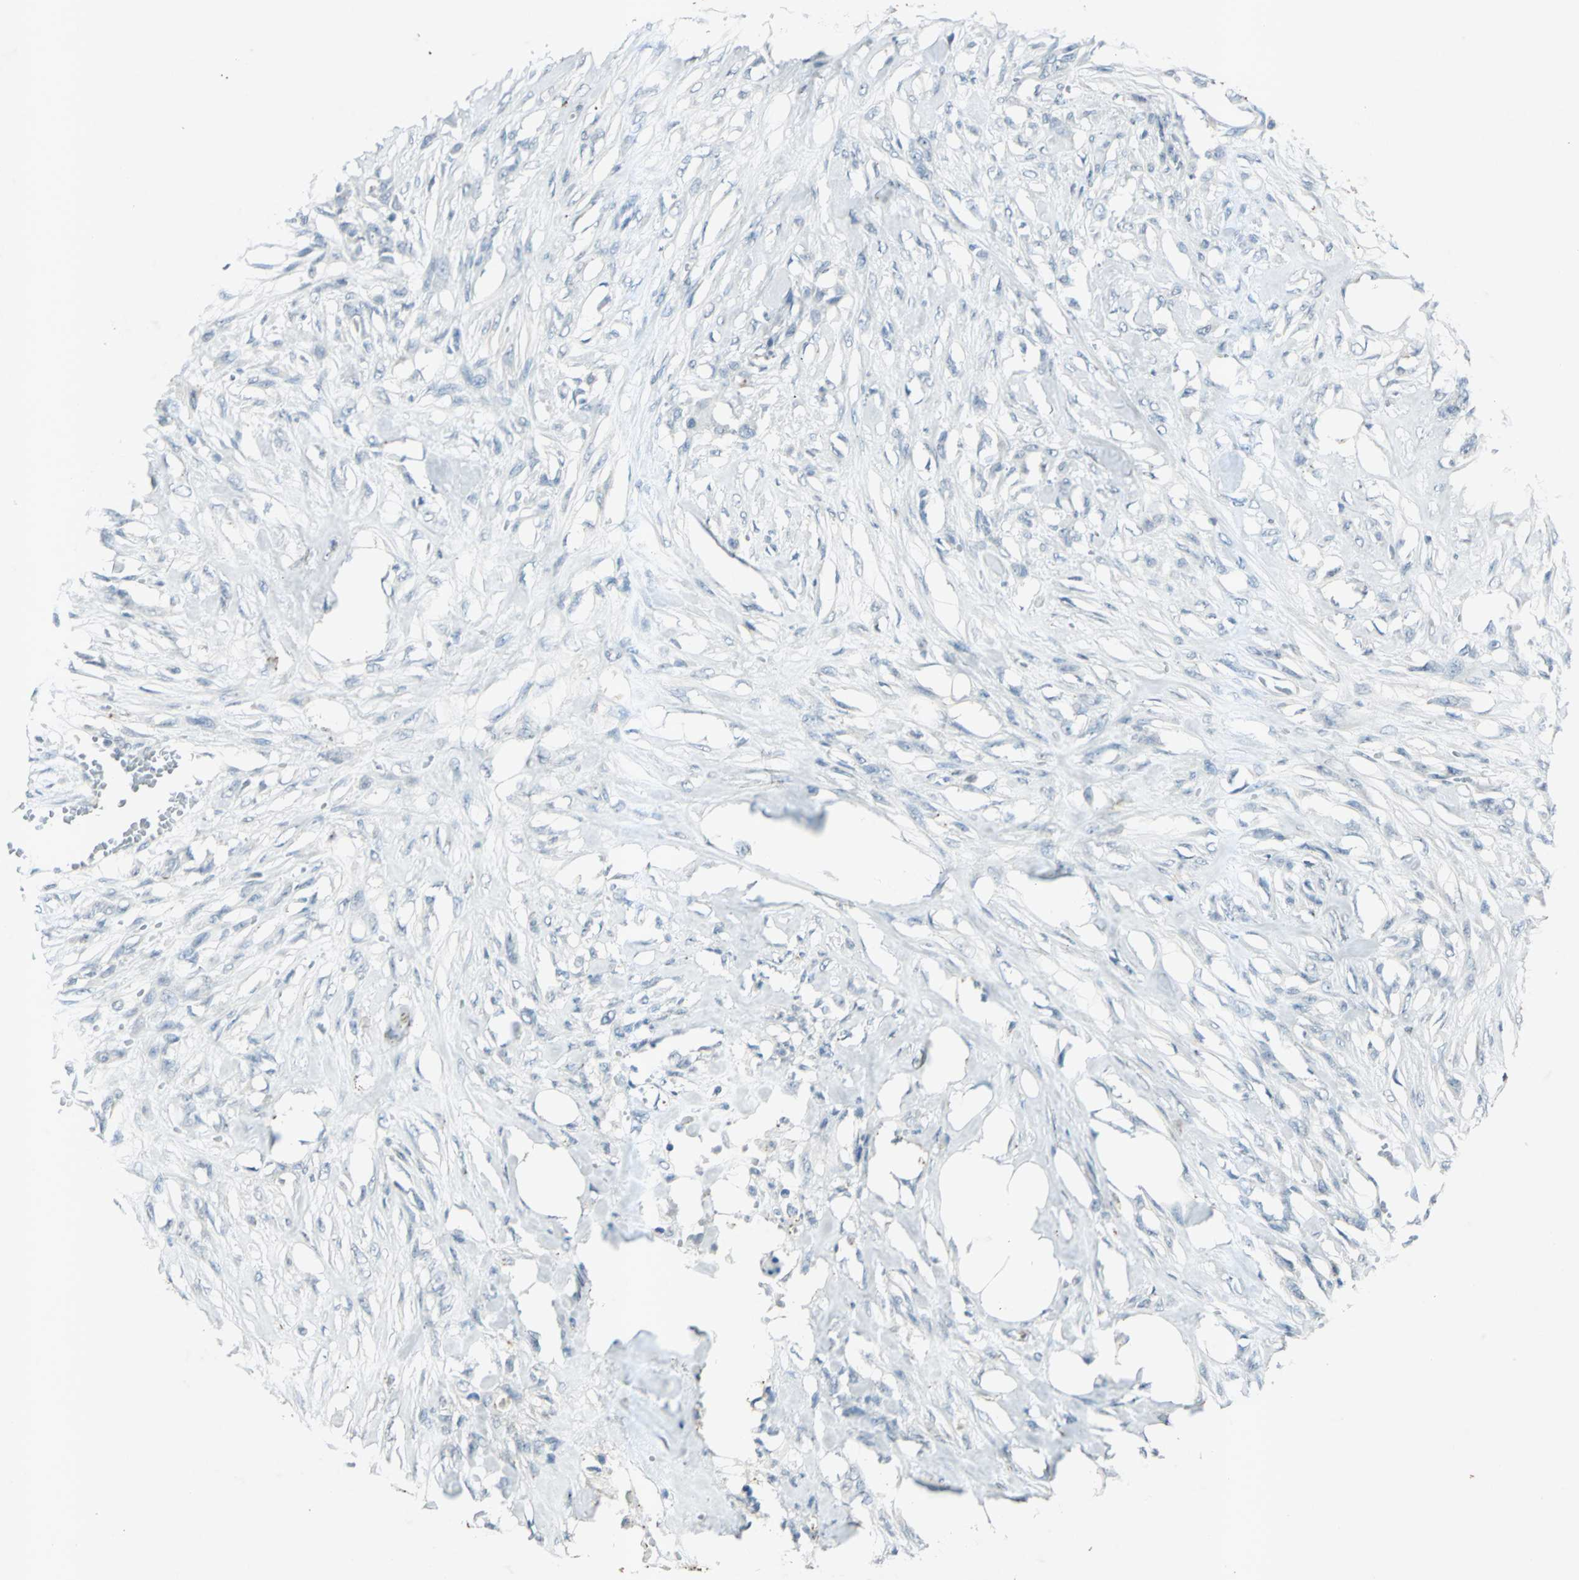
{"staining": {"intensity": "negative", "quantity": "none", "location": "none"}, "tissue": "skin cancer", "cell_type": "Tumor cells", "image_type": "cancer", "snomed": [{"axis": "morphology", "description": "Normal tissue, NOS"}, {"axis": "morphology", "description": "Squamous cell carcinoma, NOS"}, {"axis": "topography", "description": "Skin"}], "caption": "Immunohistochemistry (IHC) of human skin squamous cell carcinoma shows no expression in tumor cells.", "gene": "CAMK2B", "patient": {"sex": "female", "age": 59}}